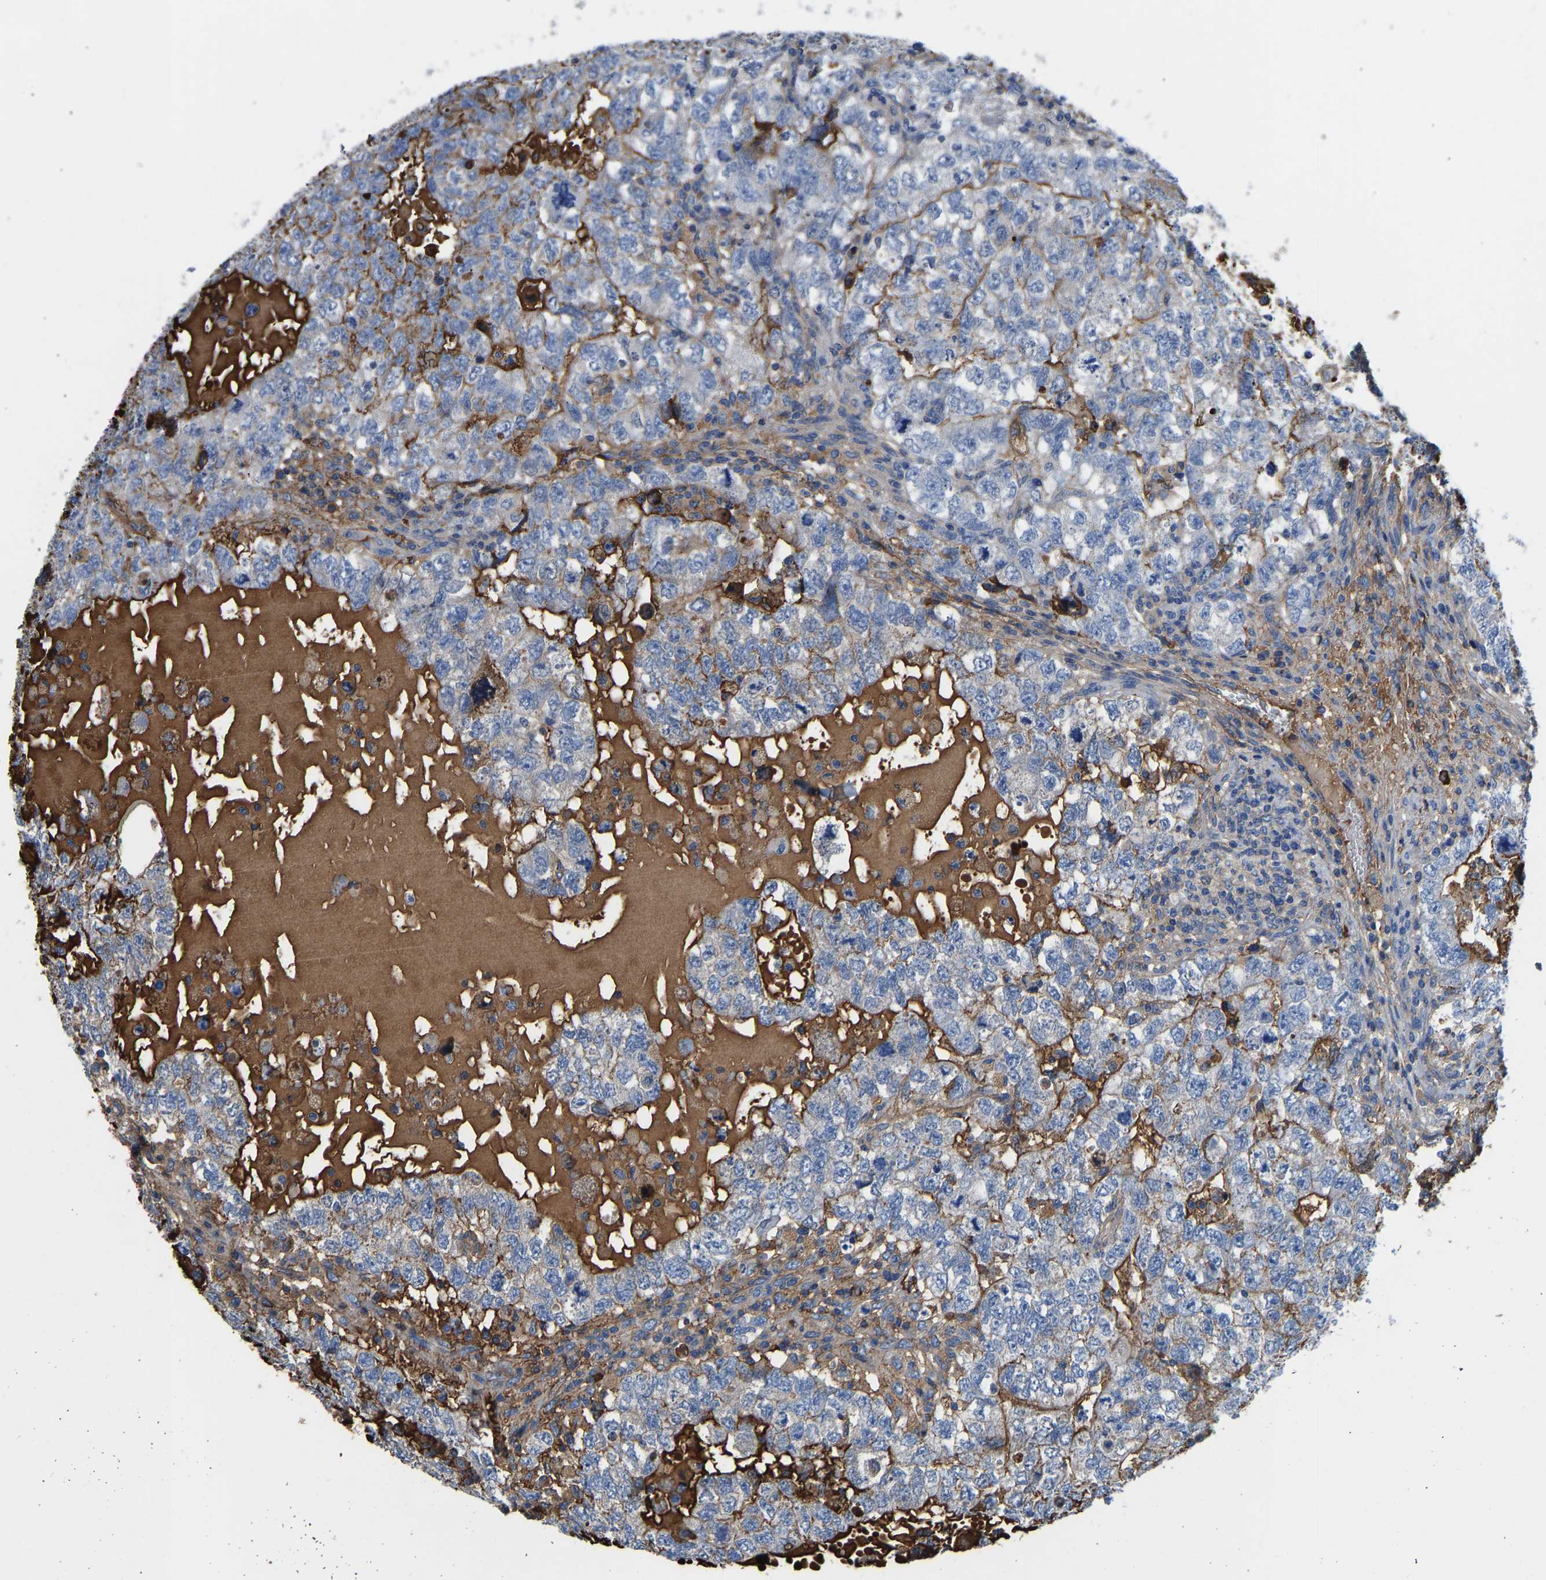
{"staining": {"intensity": "negative", "quantity": "none", "location": "none"}, "tissue": "testis cancer", "cell_type": "Tumor cells", "image_type": "cancer", "snomed": [{"axis": "morphology", "description": "Carcinoma, Embryonal, NOS"}, {"axis": "topography", "description": "Testis"}], "caption": "There is no significant expression in tumor cells of testis cancer (embryonal carcinoma). (DAB immunohistochemistry visualized using brightfield microscopy, high magnification).", "gene": "HSPG2", "patient": {"sex": "male", "age": 36}}